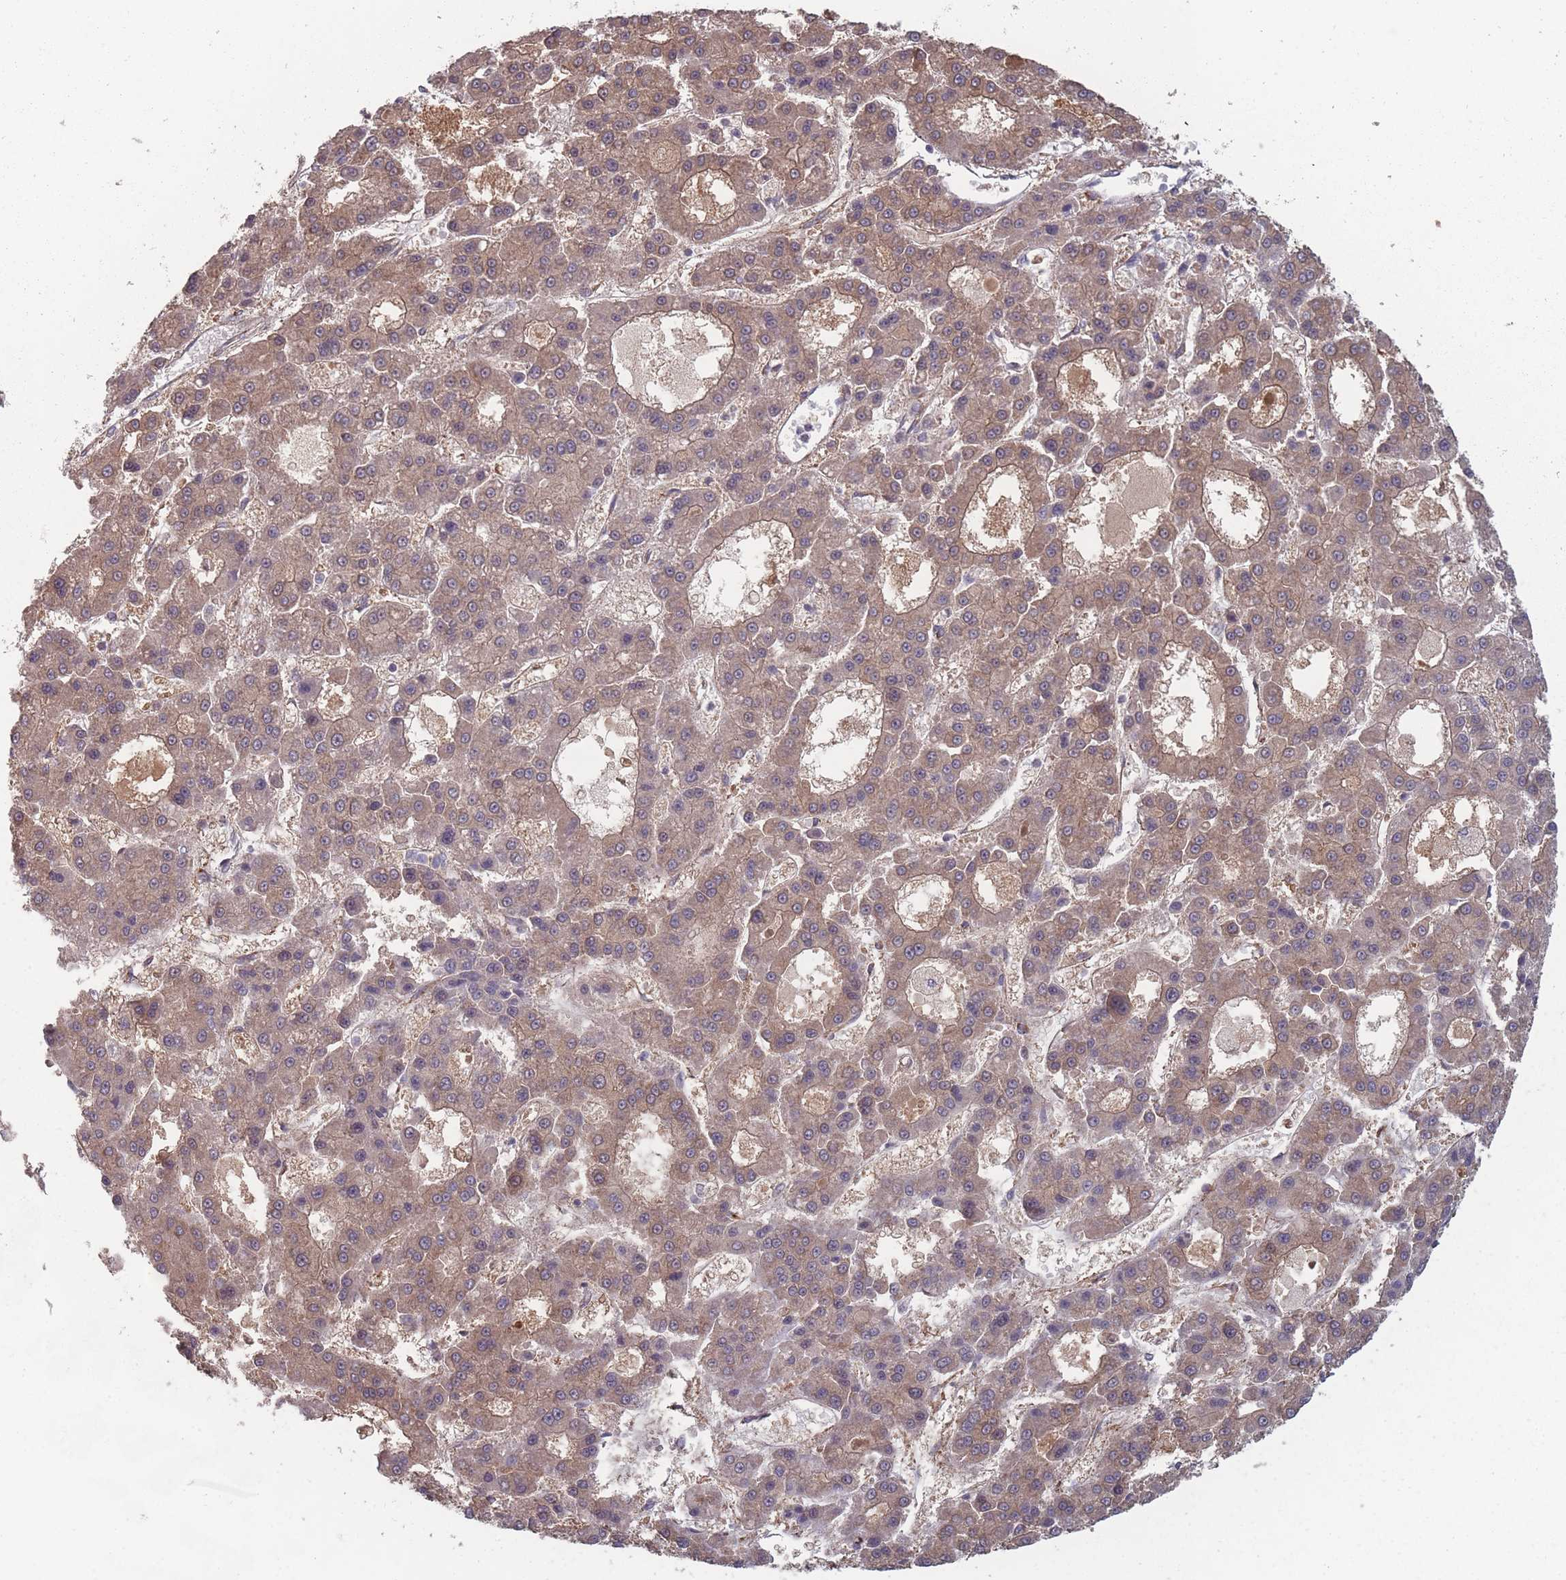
{"staining": {"intensity": "weak", "quantity": ">75%", "location": "cytoplasmic/membranous"}, "tissue": "liver cancer", "cell_type": "Tumor cells", "image_type": "cancer", "snomed": [{"axis": "morphology", "description": "Carcinoma, Hepatocellular, NOS"}, {"axis": "topography", "description": "Liver"}], "caption": "Immunohistochemical staining of liver cancer displays low levels of weak cytoplasmic/membranous protein staining in about >75% of tumor cells.", "gene": "CNTRL", "patient": {"sex": "male", "age": 70}}